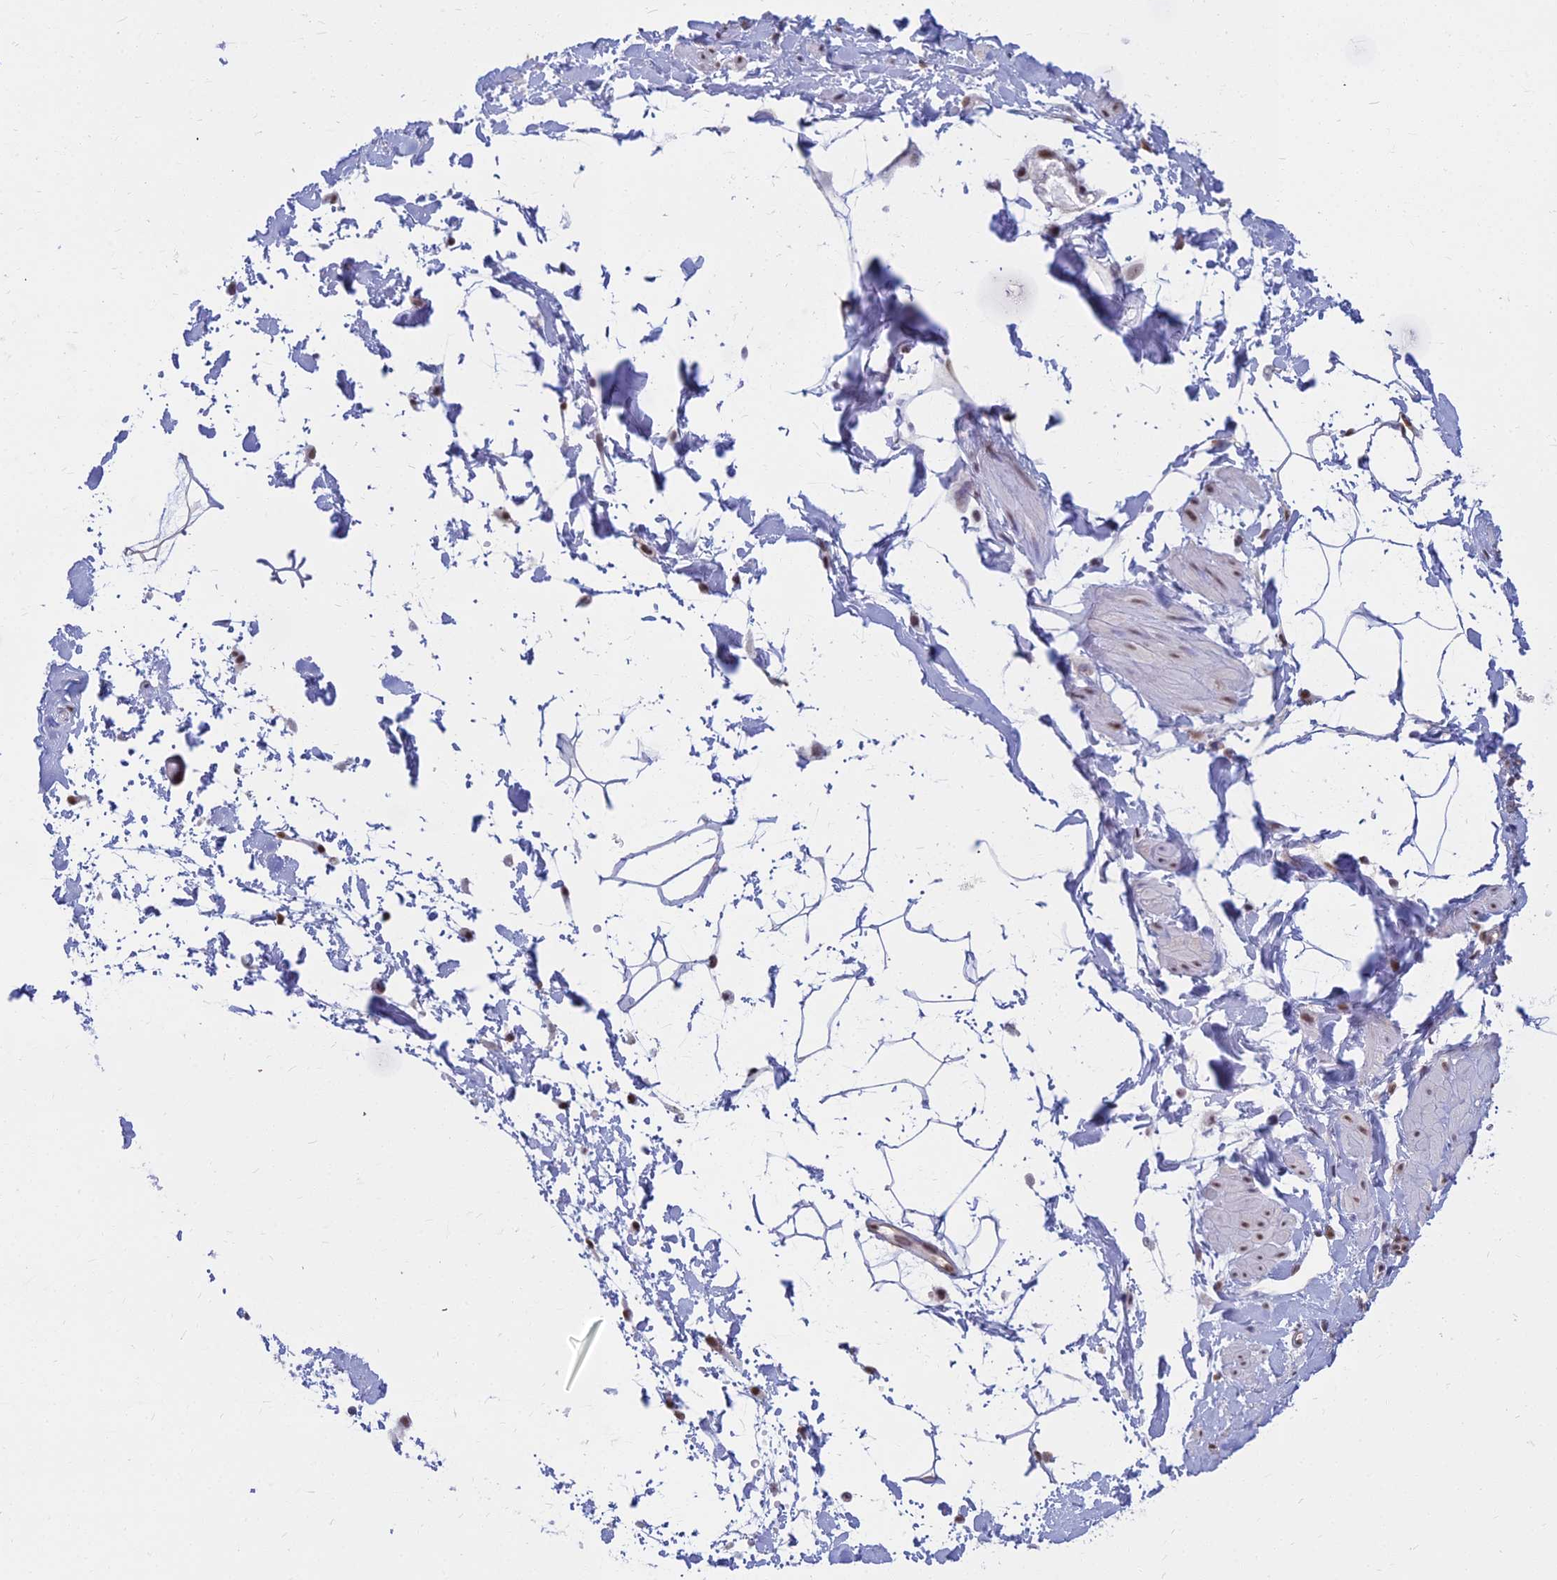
{"staining": {"intensity": "negative", "quantity": "none", "location": "none"}, "tissue": "adipose tissue", "cell_type": "Adipocytes", "image_type": "normal", "snomed": [{"axis": "morphology", "description": "Normal tissue, NOS"}, {"axis": "topography", "description": "Soft tissue"}, {"axis": "topography", "description": "Adipose tissue"}, {"axis": "topography", "description": "Vascular tissue"}, {"axis": "topography", "description": "Peripheral nerve tissue"}], "caption": "Immunohistochemical staining of normal adipose tissue demonstrates no significant positivity in adipocytes. (DAB (3,3'-diaminobenzidine) IHC, high magnification).", "gene": "SRSF7", "patient": {"sex": "male", "age": 74}}